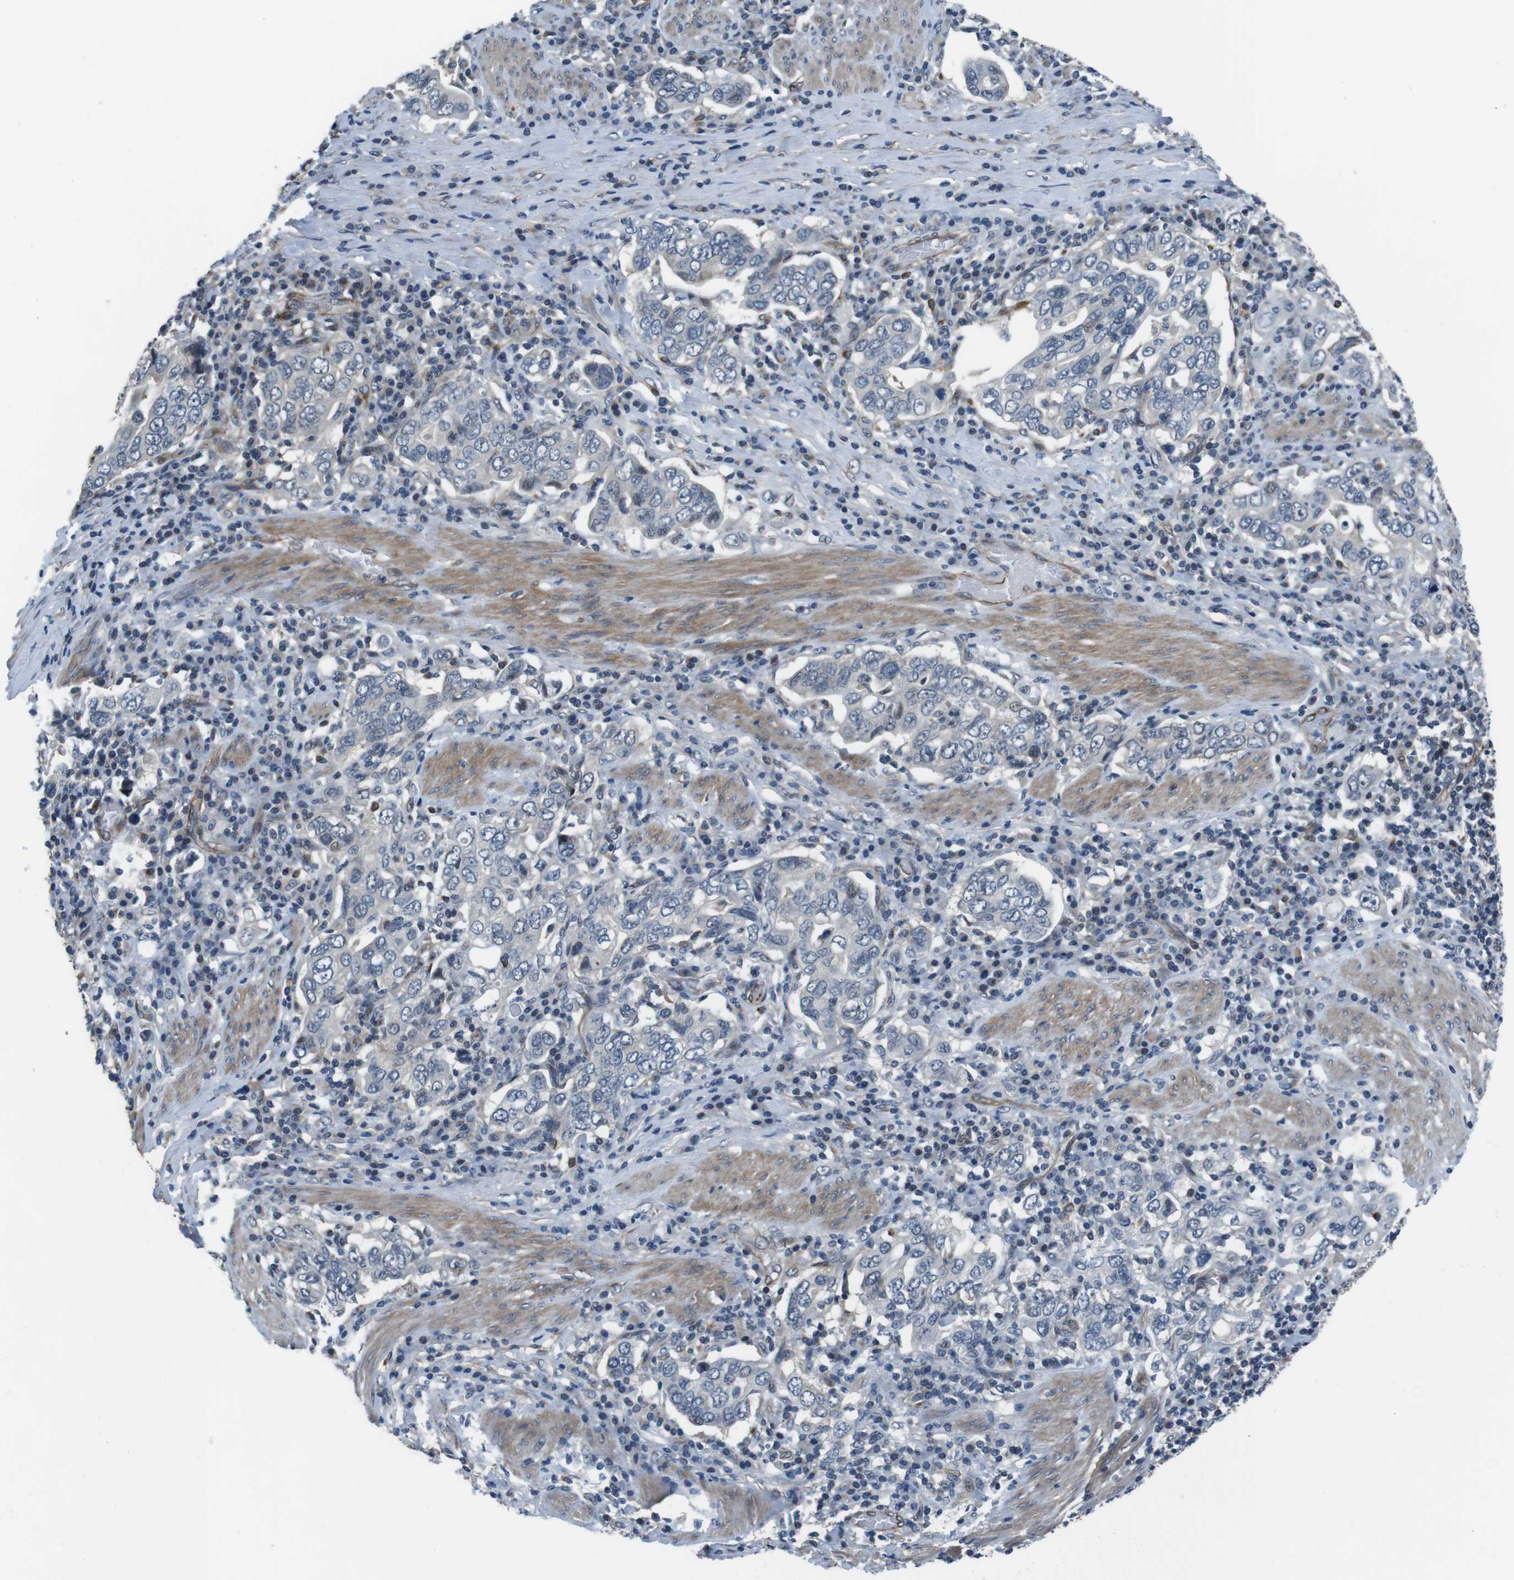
{"staining": {"intensity": "negative", "quantity": "none", "location": "none"}, "tissue": "stomach cancer", "cell_type": "Tumor cells", "image_type": "cancer", "snomed": [{"axis": "morphology", "description": "Adenocarcinoma, NOS"}, {"axis": "topography", "description": "Stomach, upper"}], "caption": "Tumor cells are negative for protein expression in human stomach cancer (adenocarcinoma).", "gene": "LRRC49", "patient": {"sex": "male", "age": 62}}